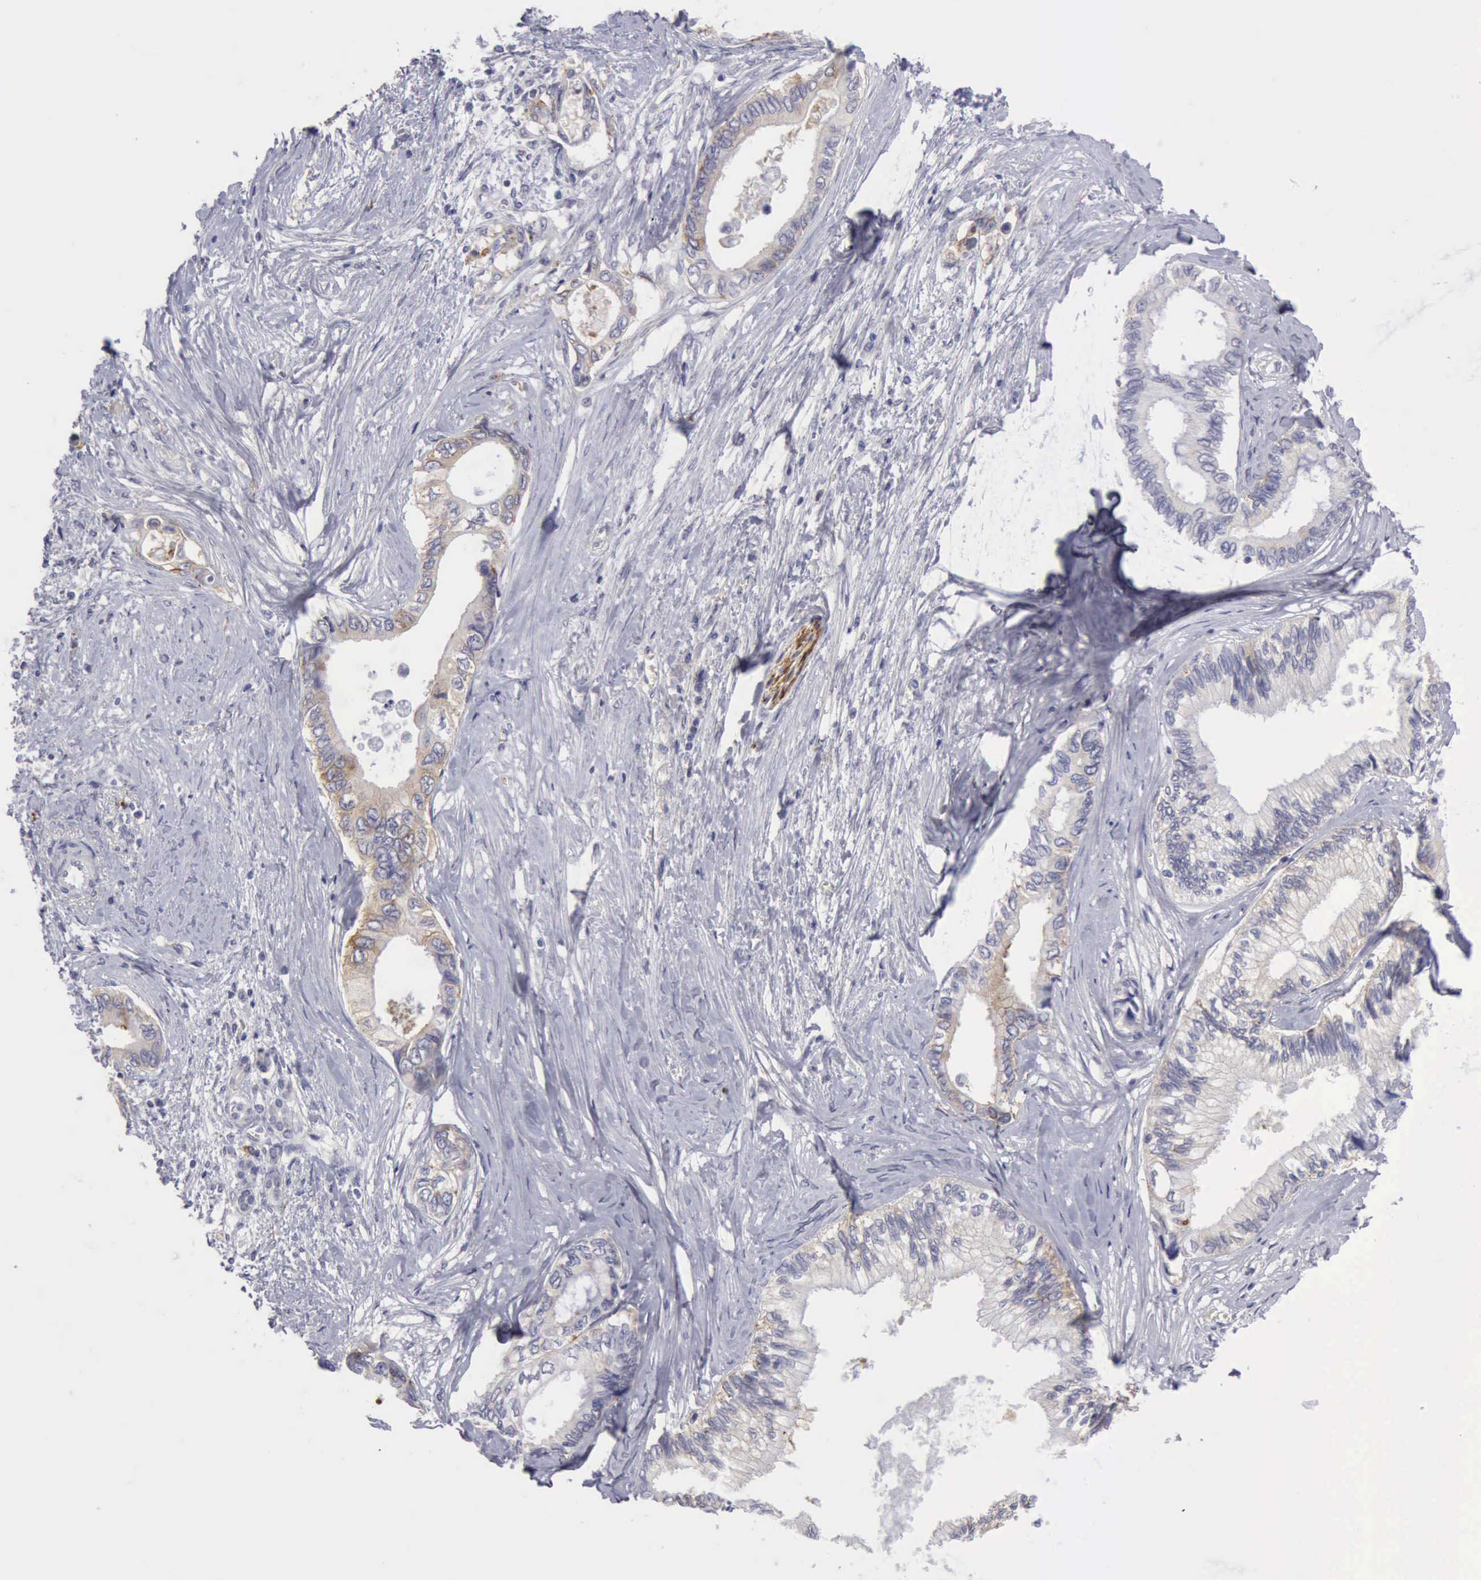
{"staining": {"intensity": "negative", "quantity": "none", "location": "none"}, "tissue": "pancreatic cancer", "cell_type": "Tumor cells", "image_type": "cancer", "snomed": [{"axis": "morphology", "description": "Adenocarcinoma, NOS"}, {"axis": "topography", "description": "Pancreas"}], "caption": "Immunohistochemistry image of human pancreatic cancer (adenocarcinoma) stained for a protein (brown), which shows no expression in tumor cells.", "gene": "TFRC", "patient": {"sex": "female", "age": 66}}